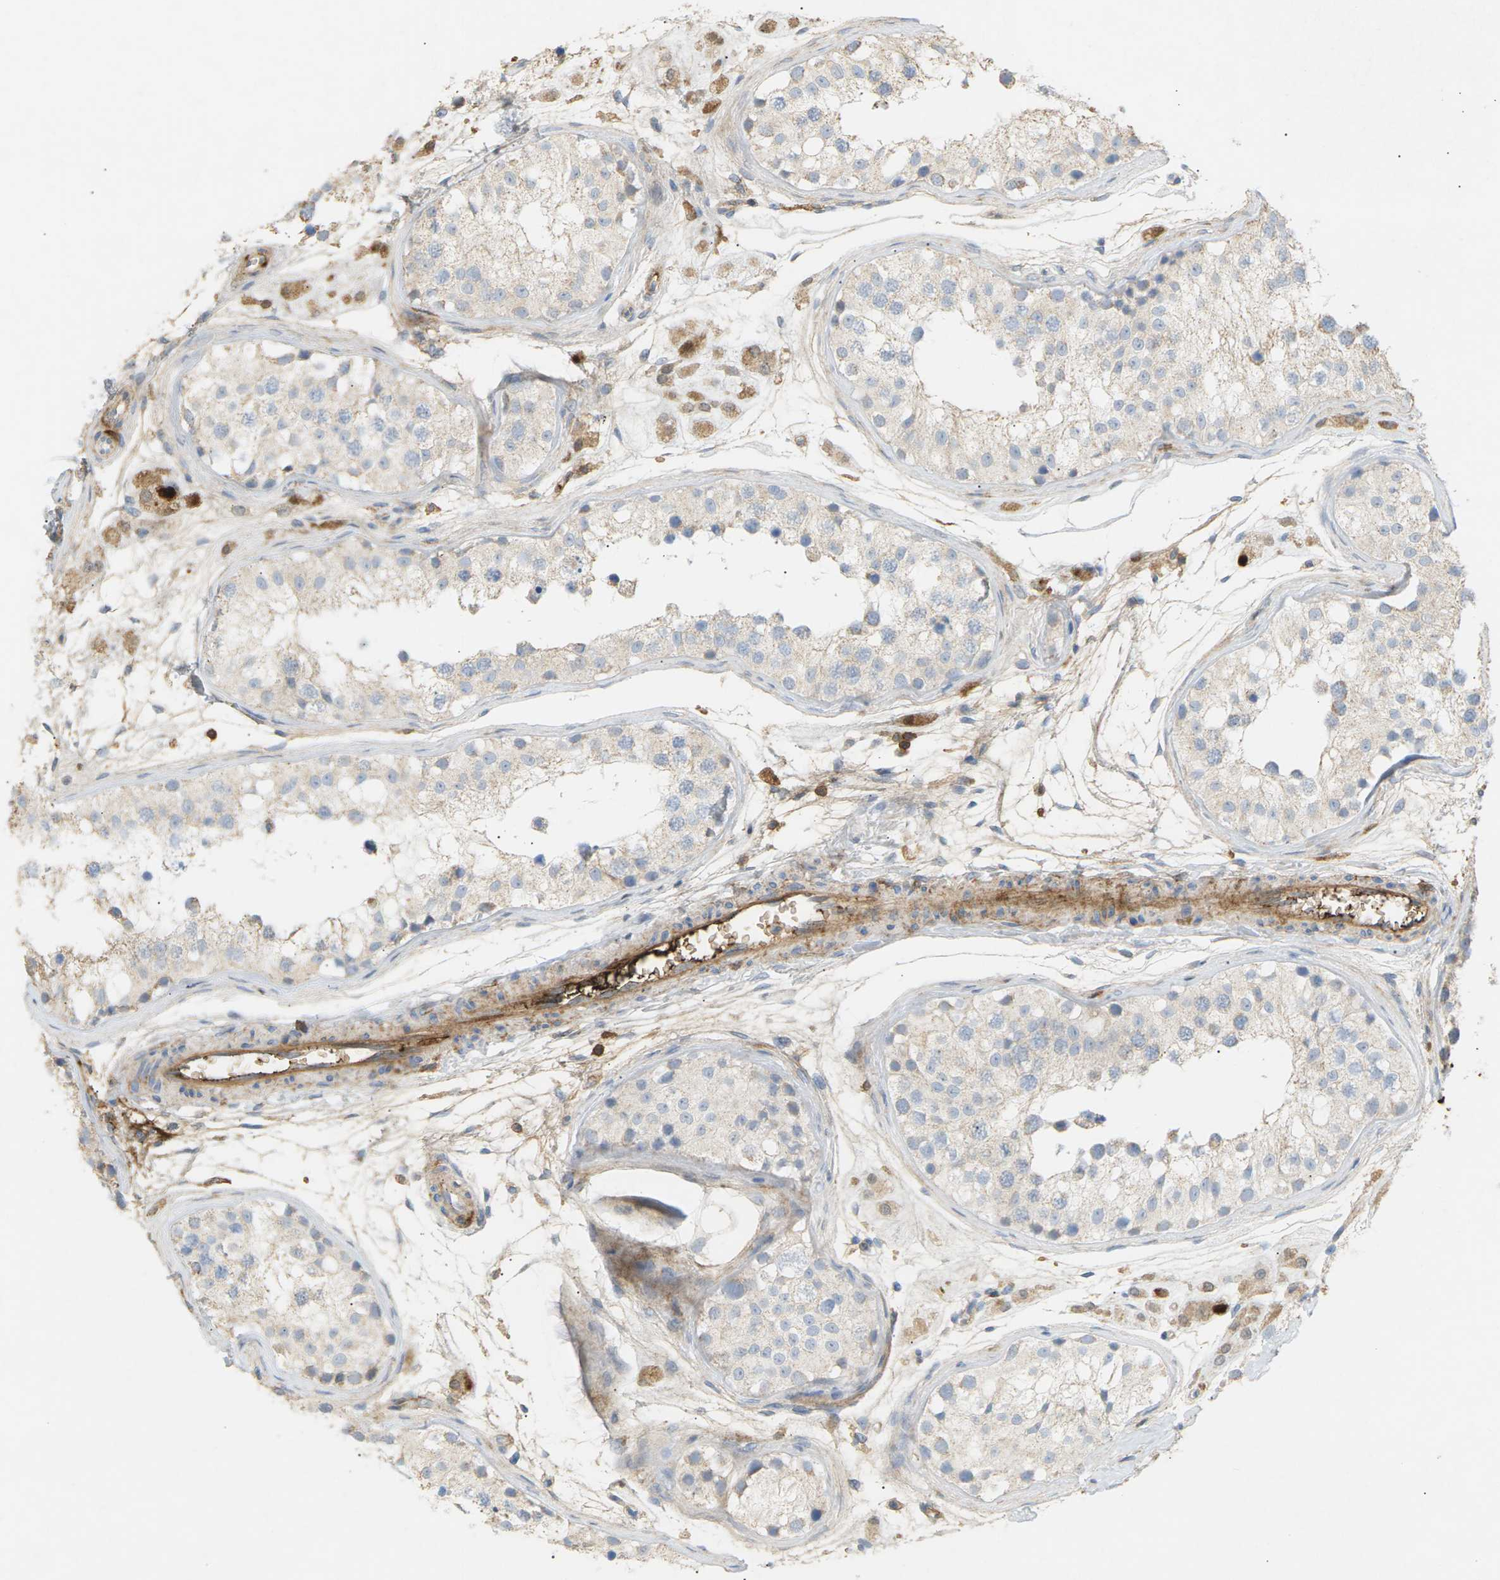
{"staining": {"intensity": "weak", "quantity": "<25%", "location": "cytoplasmic/membranous"}, "tissue": "testis", "cell_type": "Cells in seminiferous ducts", "image_type": "normal", "snomed": [{"axis": "morphology", "description": "Normal tissue, NOS"}, {"axis": "morphology", "description": "Adenocarcinoma, metastatic, NOS"}, {"axis": "topography", "description": "Testis"}], "caption": "This is an immunohistochemistry histopathology image of benign human testis. There is no staining in cells in seminiferous ducts.", "gene": "LIME1", "patient": {"sex": "male", "age": 26}}